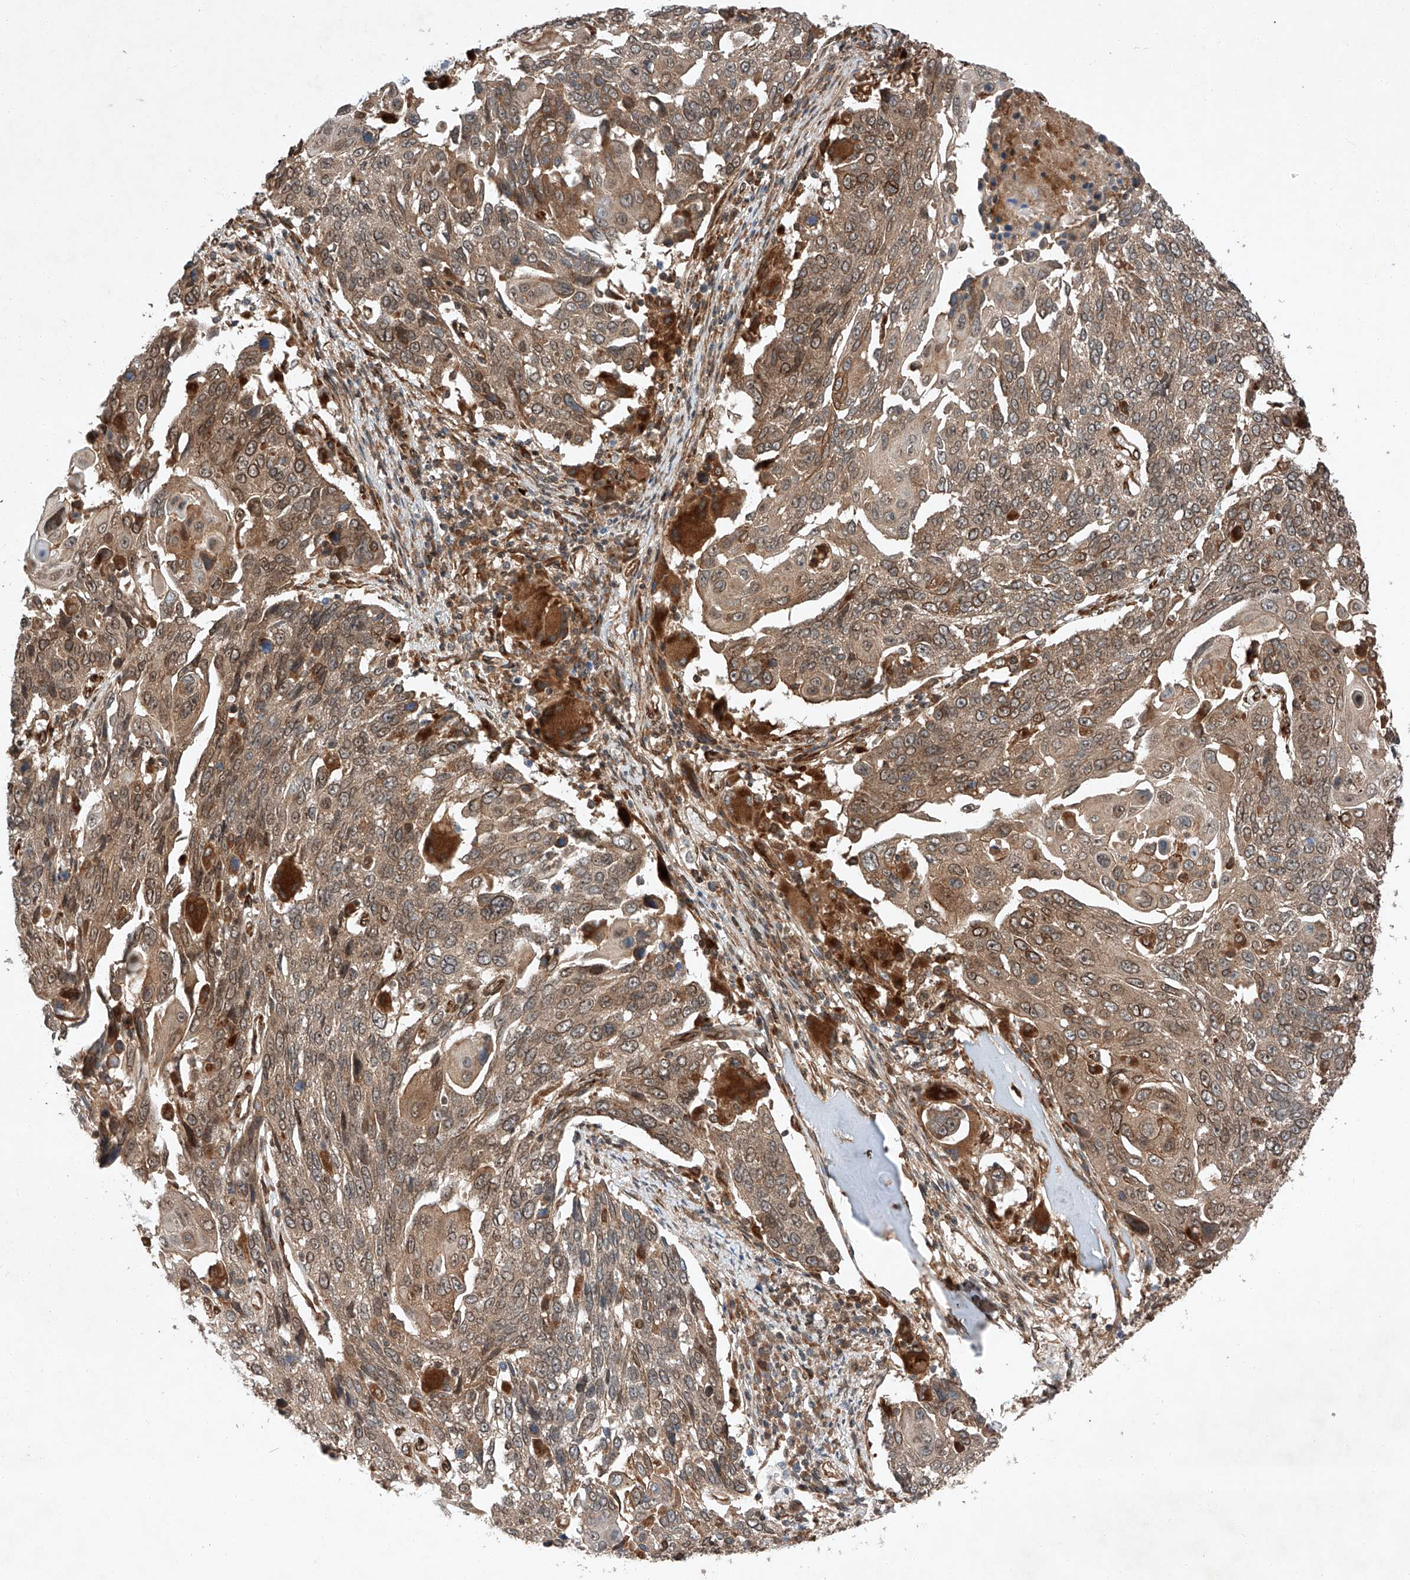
{"staining": {"intensity": "moderate", "quantity": "25%-75%", "location": "cytoplasmic/membranous,nuclear"}, "tissue": "lung cancer", "cell_type": "Tumor cells", "image_type": "cancer", "snomed": [{"axis": "morphology", "description": "Squamous cell carcinoma, NOS"}, {"axis": "topography", "description": "Lung"}], "caption": "Lung cancer stained for a protein (brown) reveals moderate cytoplasmic/membranous and nuclear positive staining in about 25%-75% of tumor cells.", "gene": "ZFP28", "patient": {"sex": "male", "age": 66}}